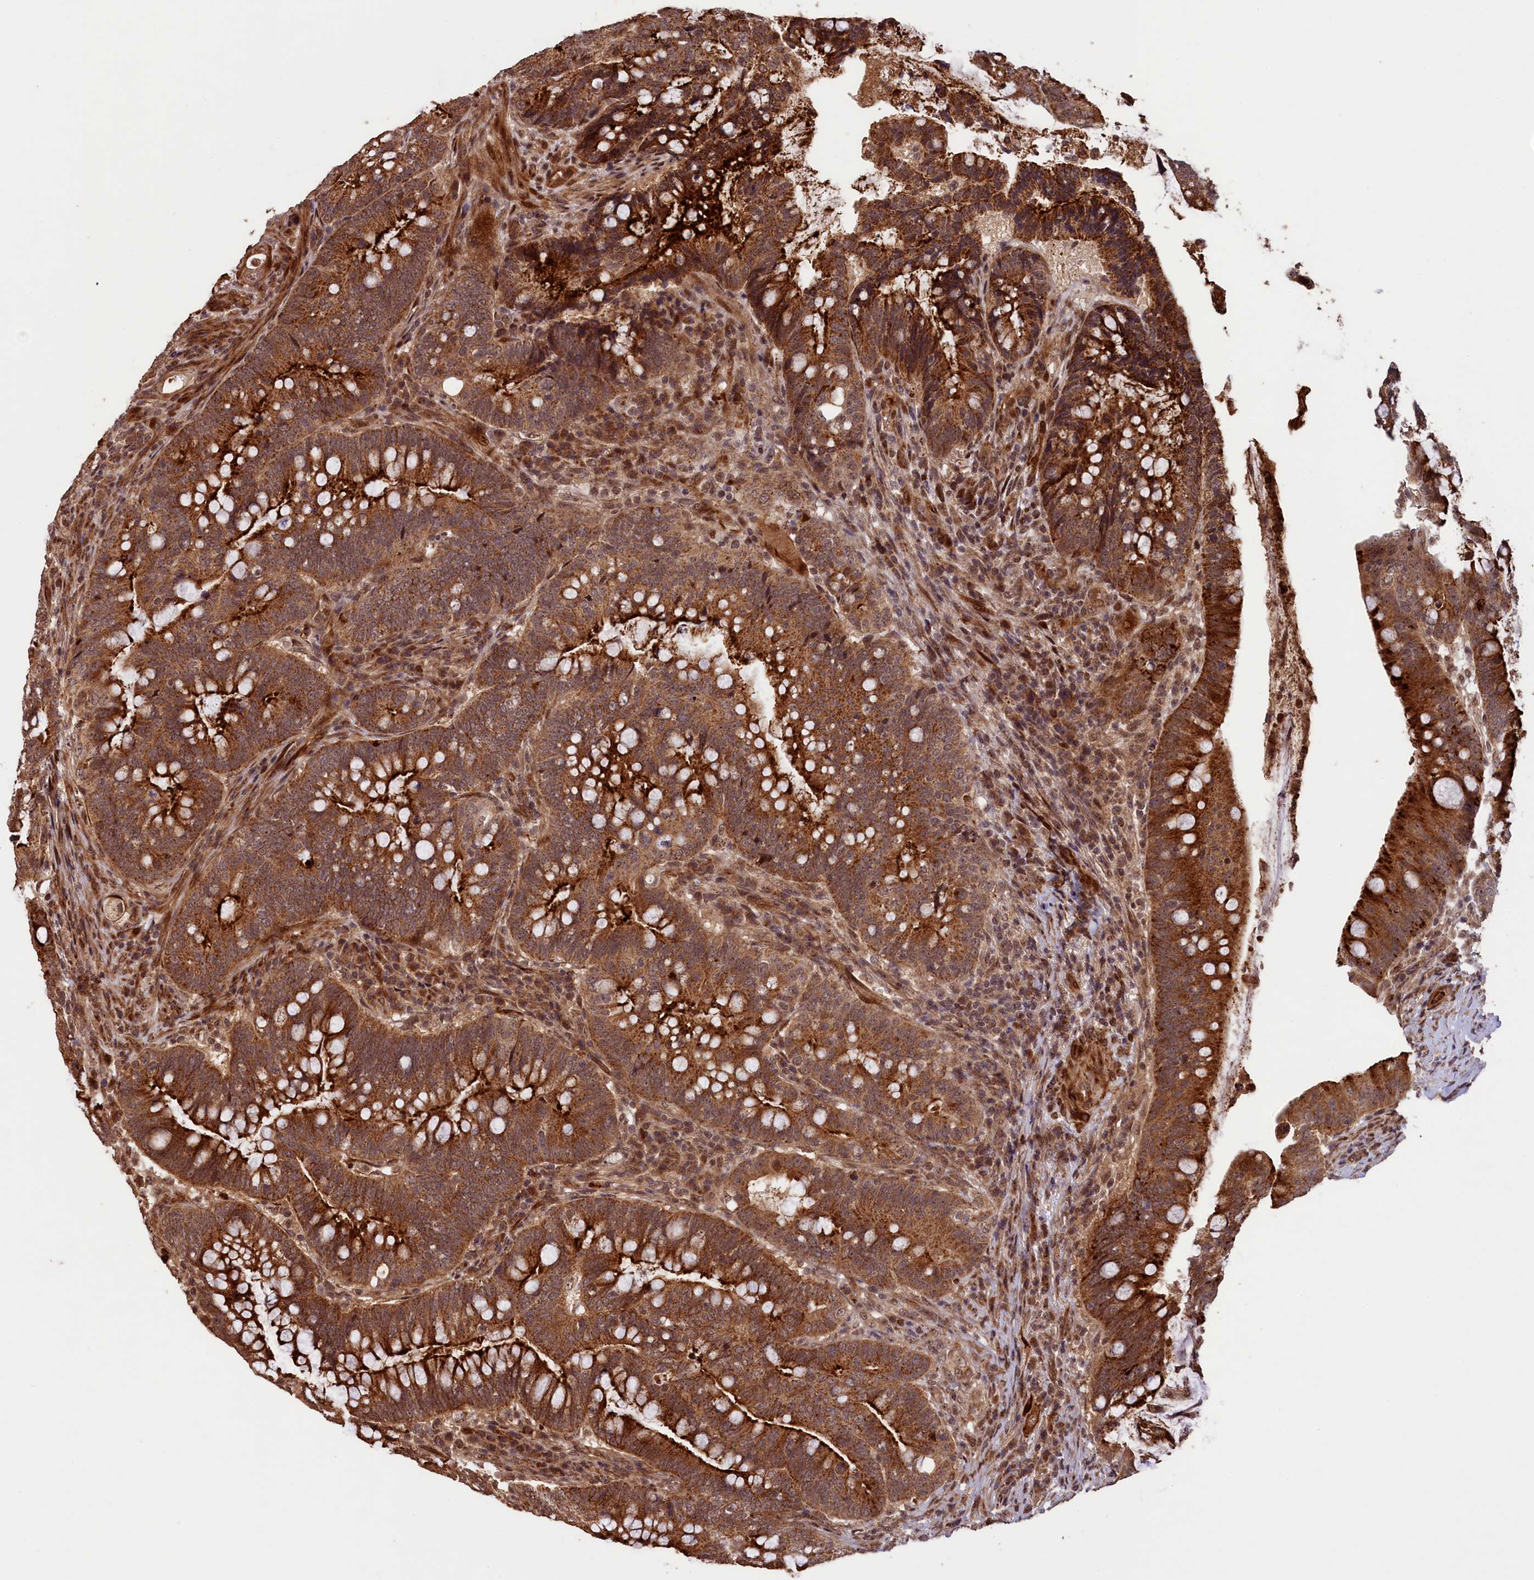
{"staining": {"intensity": "strong", "quantity": ">75%", "location": "cytoplasmic/membranous"}, "tissue": "colorectal cancer", "cell_type": "Tumor cells", "image_type": "cancer", "snomed": [{"axis": "morphology", "description": "Adenocarcinoma, NOS"}, {"axis": "topography", "description": "Colon"}], "caption": "Immunohistochemistry (IHC) of human colorectal adenocarcinoma shows high levels of strong cytoplasmic/membranous positivity in about >75% of tumor cells.", "gene": "SHPRH", "patient": {"sex": "female", "age": 66}}